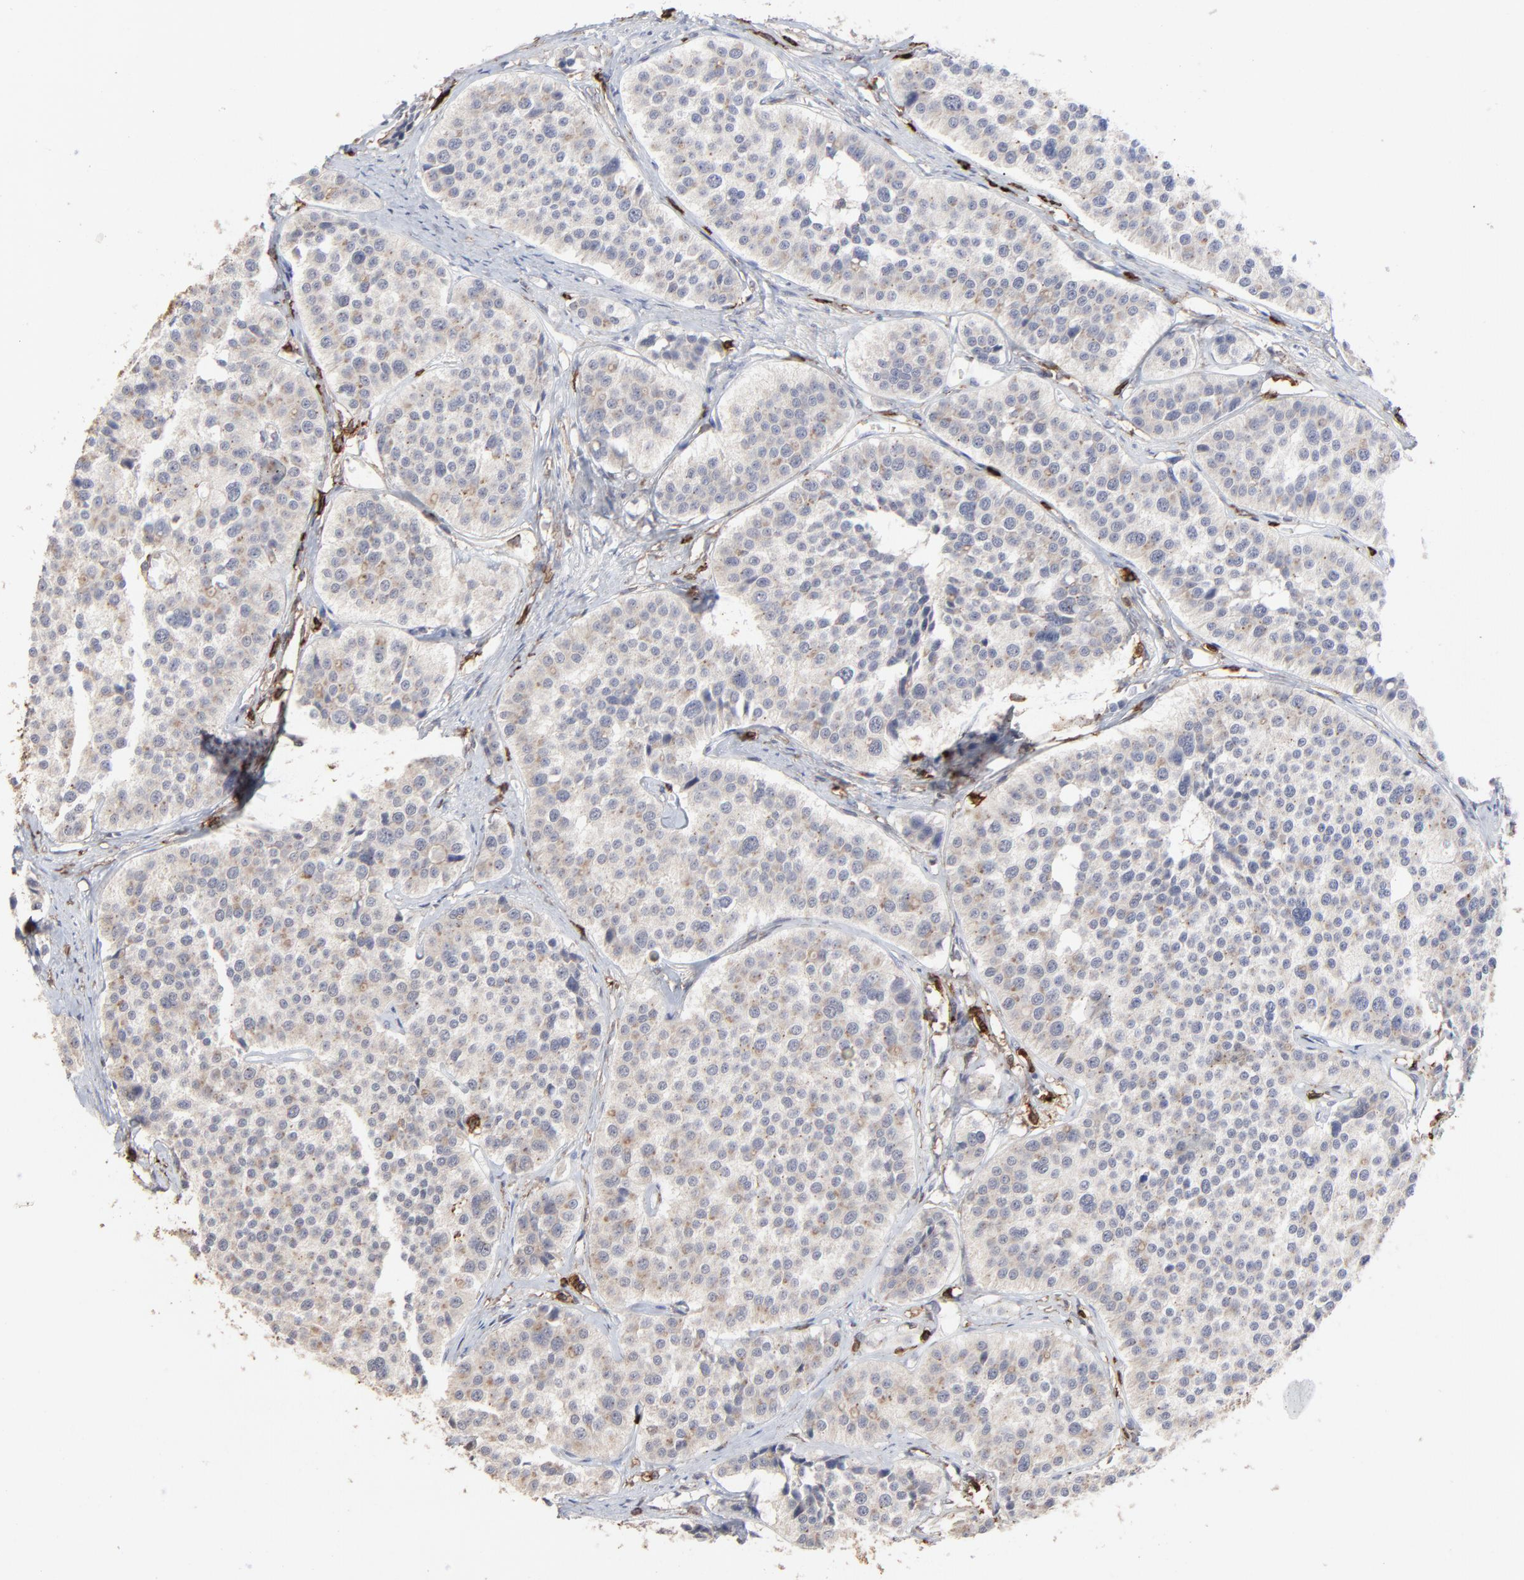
{"staining": {"intensity": "weak", "quantity": ">75%", "location": "cytoplasmic/membranous"}, "tissue": "carcinoid", "cell_type": "Tumor cells", "image_type": "cancer", "snomed": [{"axis": "morphology", "description": "Carcinoid, malignant, NOS"}, {"axis": "topography", "description": "Small intestine"}], "caption": "A brown stain shows weak cytoplasmic/membranous positivity of a protein in human carcinoid (malignant) tumor cells.", "gene": "SLC6A14", "patient": {"sex": "male", "age": 60}}